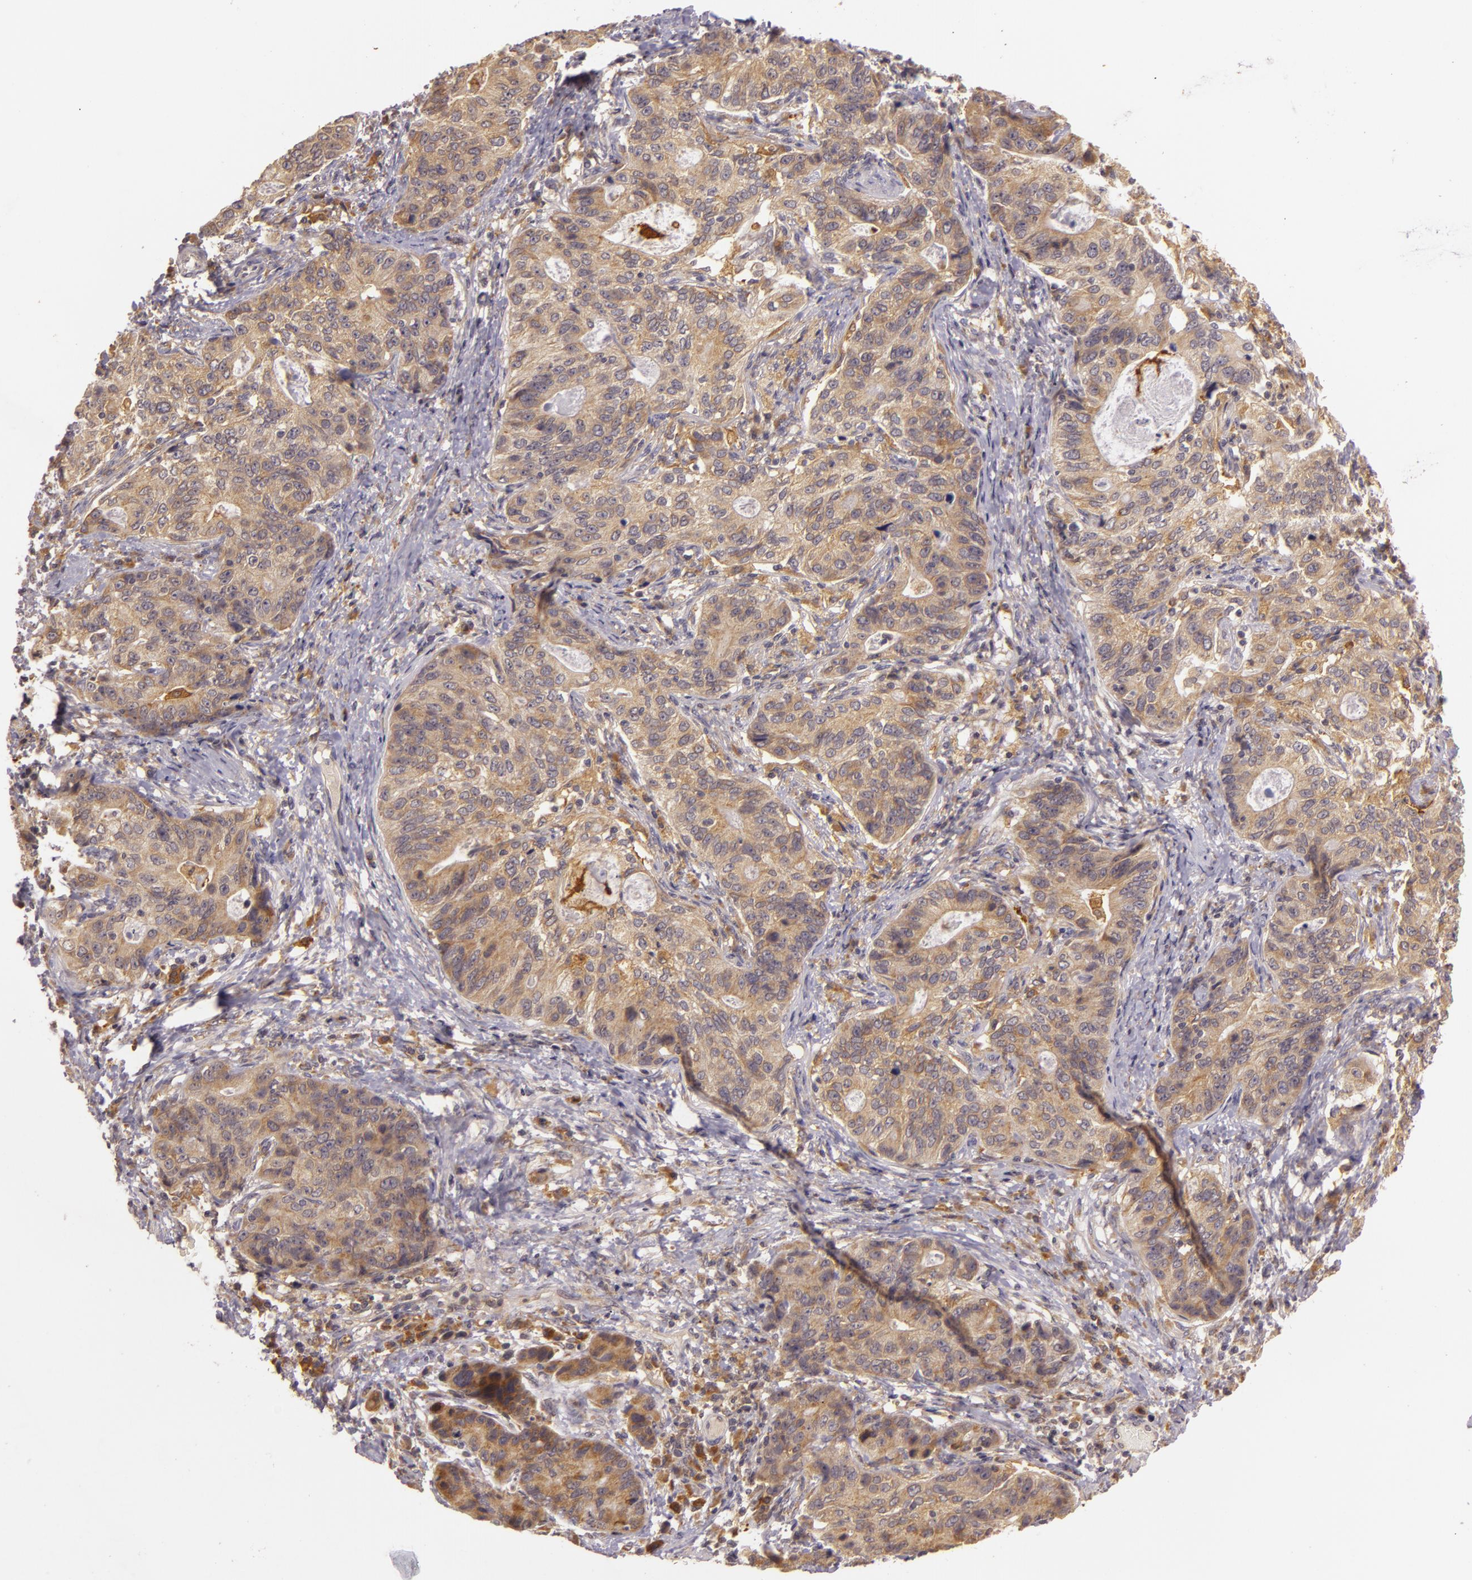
{"staining": {"intensity": "moderate", "quantity": ">75%", "location": "cytoplasmic/membranous"}, "tissue": "stomach cancer", "cell_type": "Tumor cells", "image_type": "cancer", "snomed": [{"axis": "morphology", "description": "Adenocarcinoma, NOS"}, {"axis": "topography", "description": "Esophagus"}, {"axis": "topography", "description": "Stomach"}], "caption": "Protein staining by IHC displays moderate cytoplasmic/membranous staining in about >75% of tumor cells in adenocarcinoma (stomach).", "gene": "PPP1R3F", "patient": {"sex": "male", "age": 74}}